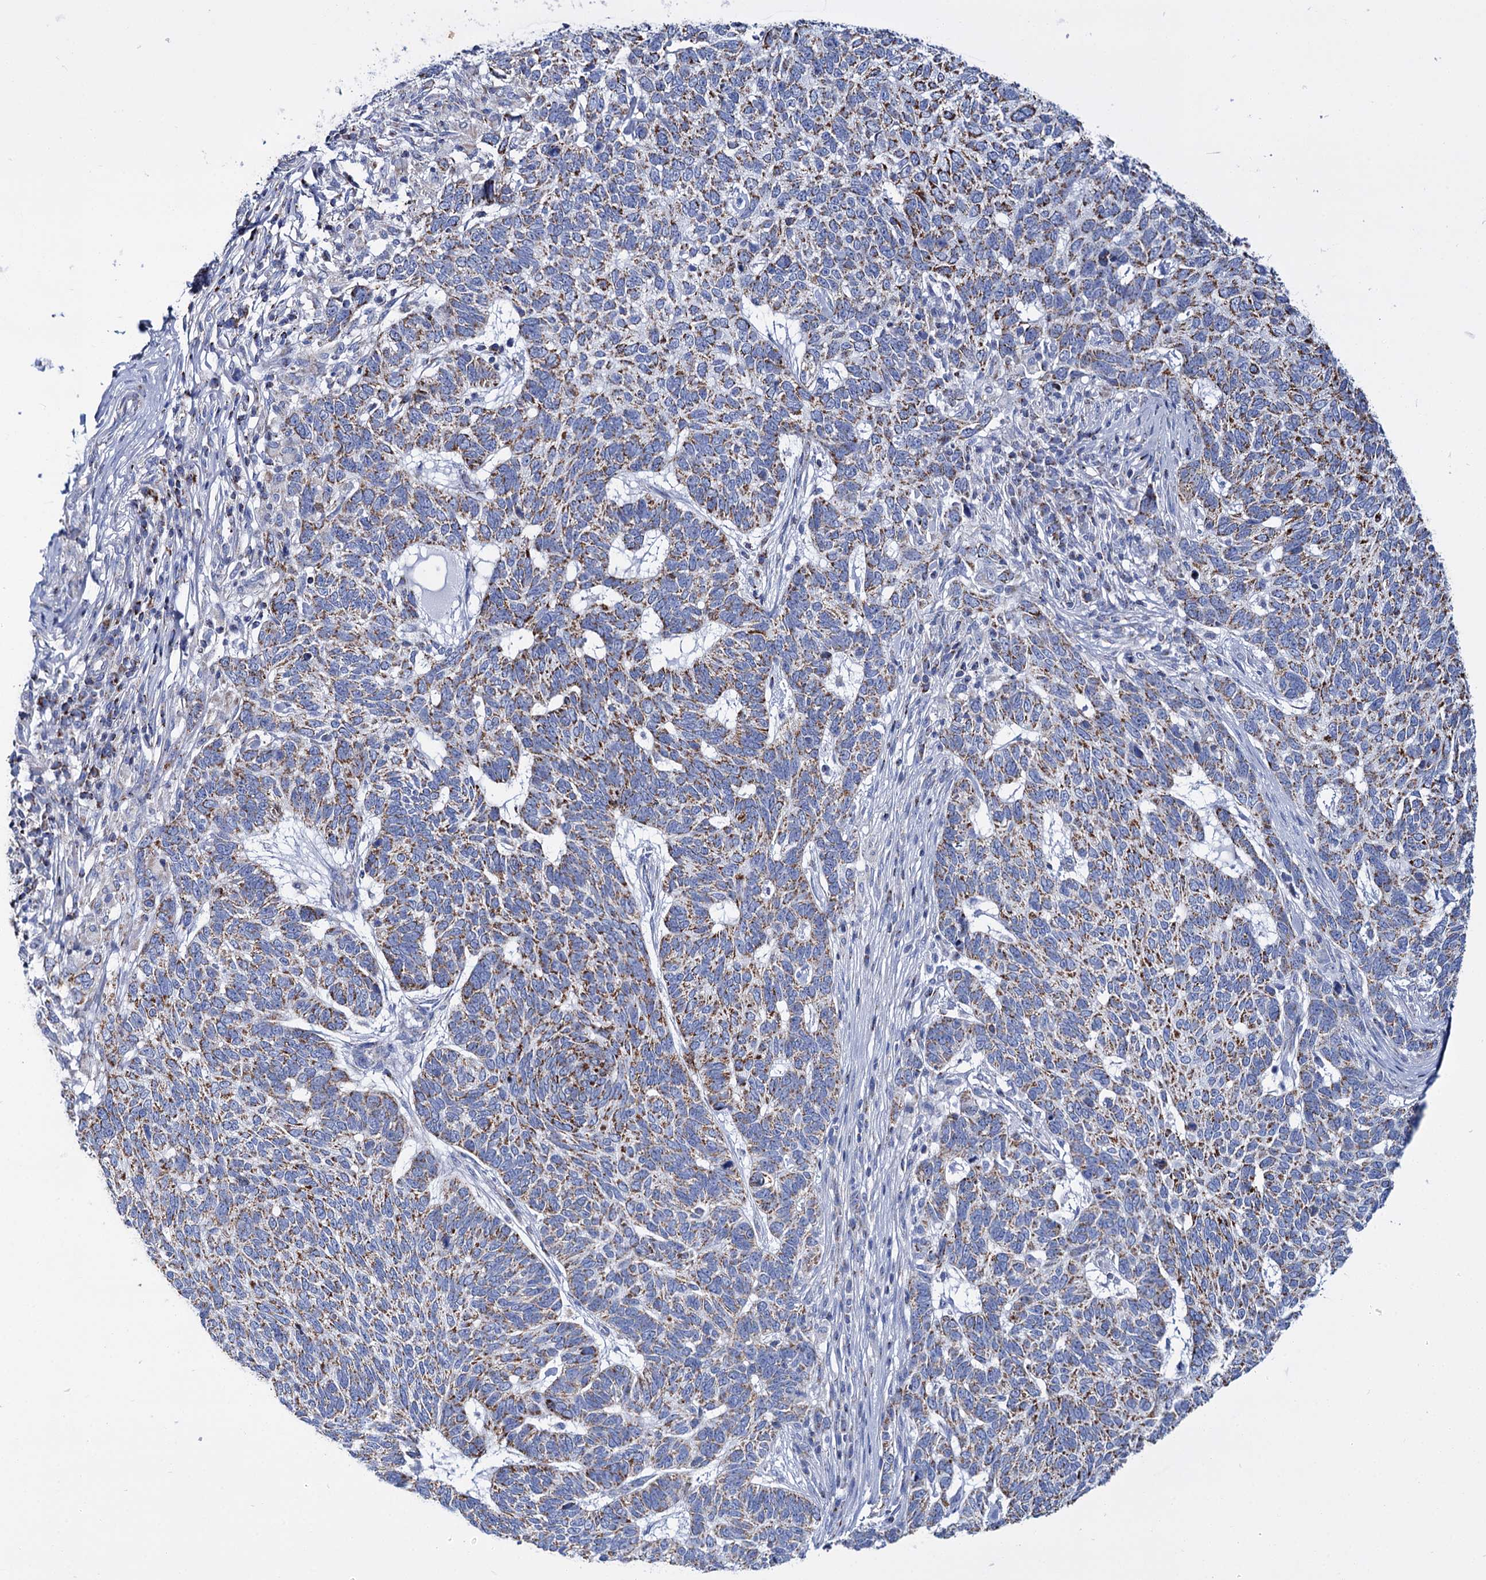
{"staining": {"intensity": "moderate", "quantity": ">75%", "location": "cytoplasmic/membranous"}, "tissue": "skin cancer", "cell_type": "Tumor cells", "image_type": "cancer", "snomed": [{"axis": "morphology", "description": "Basal cell carcinoma"}, {"axis": "topography", "description": "Skin"}], "caption": "Skin basal cell carcinoma stained for a protein (brown) reveals moderate cytoplasmic/membranous positive expression in approximately >75% of tumor cells.", "gene": "UBASH3B", "patient": {"sex": "female", "age": 65}}